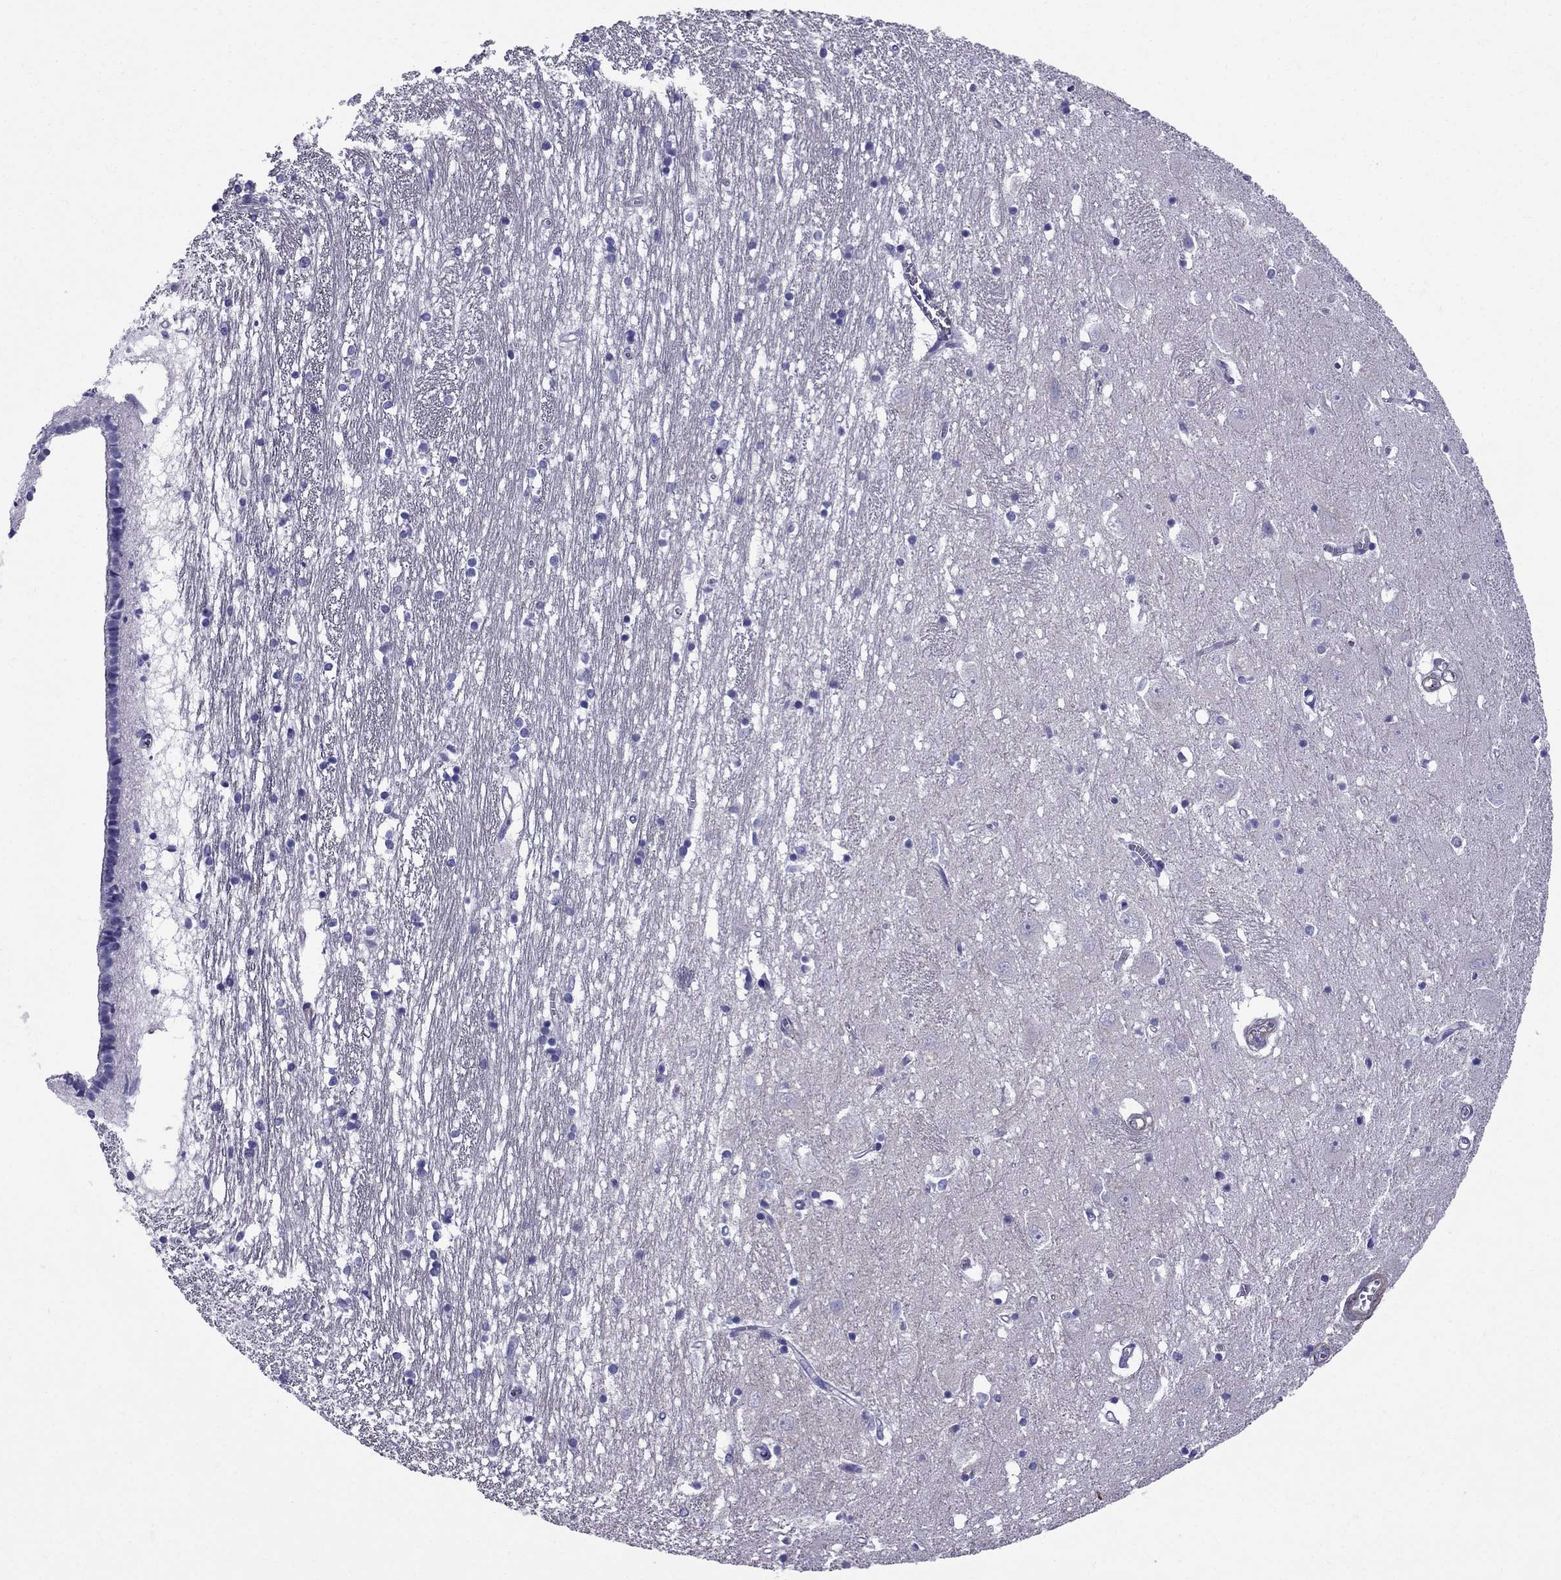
{"staining": {"intensity": "negative", "quantity": "none", "location": "none"}, "tissue": "caudate", "cell_type": "Glial cells", "image_type": "normal", "snomed": [{"axis": "morphology", "description": "Normal tissue, NOS"}, {"axis": "topography", "description": "Lateral ventricle wall"}], "caption": "DAB immunohistochemical staining of benign caudate demonstrates no significant staining in glial cells.", "gene": "GPR50", "patient": {"sex": "female", "age": 71}}